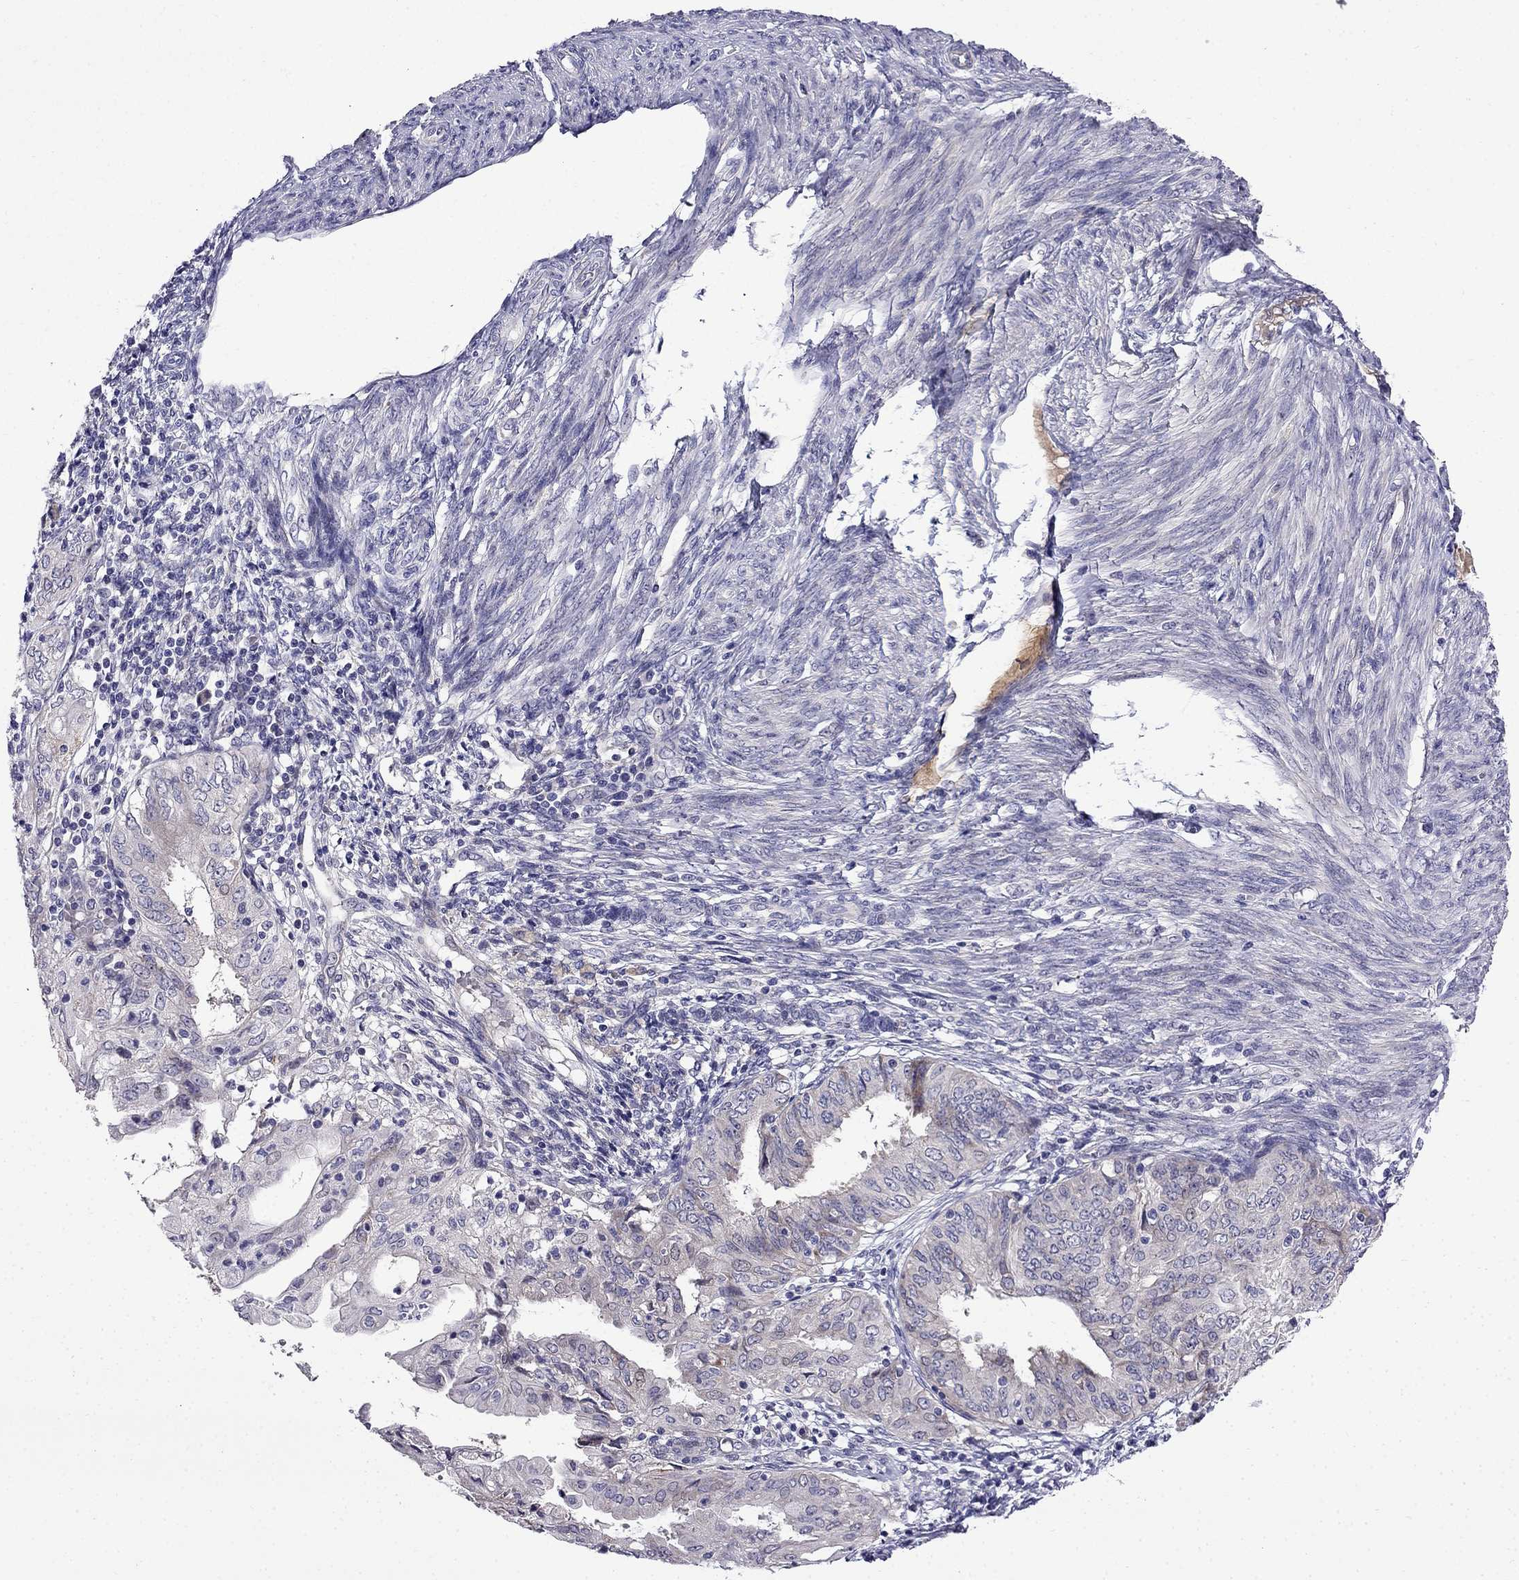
{"staining": {"intensity": "weak", "quantity": "<25%", "location": "cytoplasmic/membranous"}, "tissue": "endometrial cancer", "cell_type": "Tumor cells", "image_type": "cancer", "snomed": [{"axis": "morphology", "description": "Adenocarcinoma, NOS"}, {"axis": "topography", "description": "Endometrium"}], "caption": "Tumor cells are negative for protein expression in human adenocarcinoma (endometrial).", "gene": "PI16", "patient": {"sex": "female", "age": 68}}